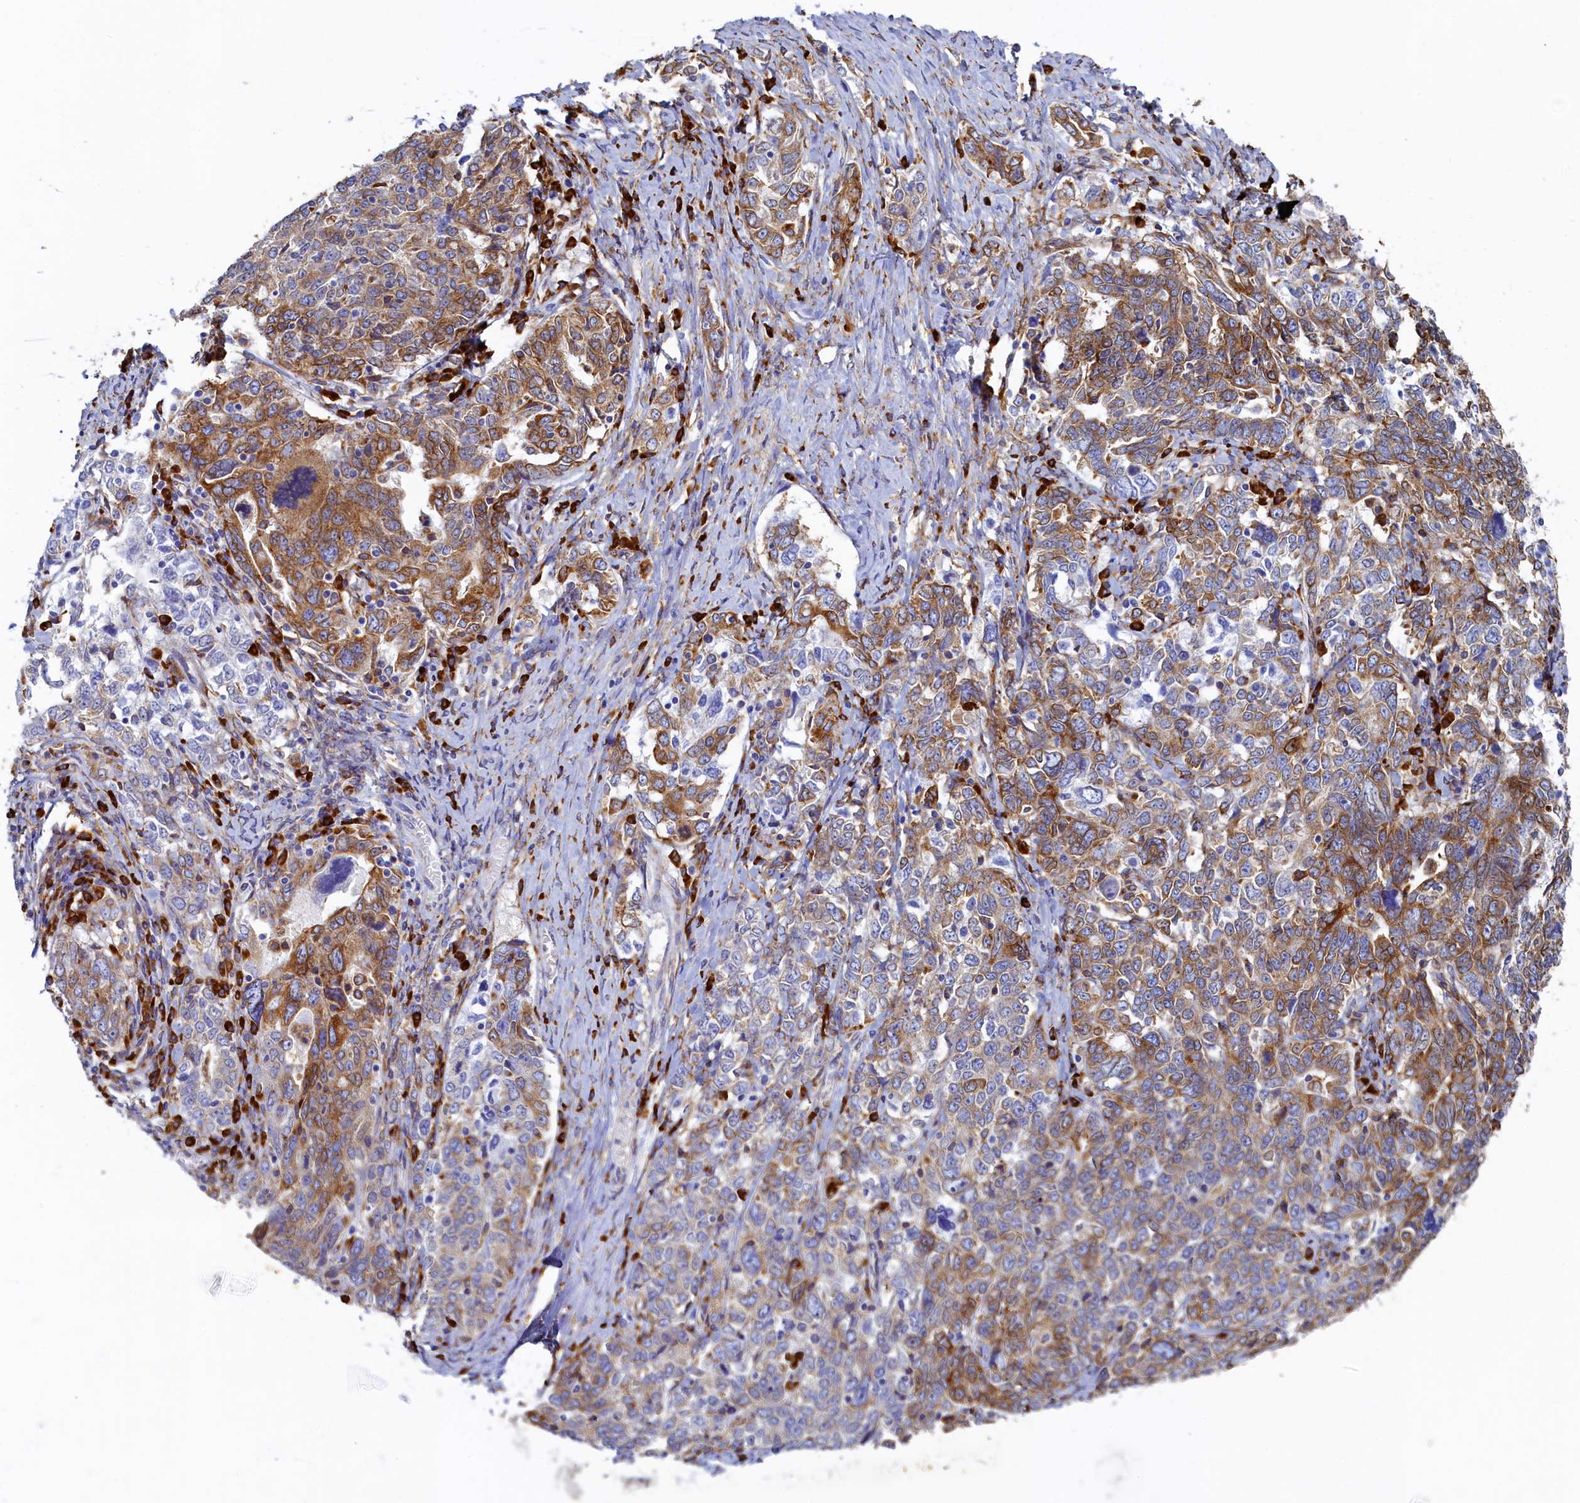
{"staining": {"intensity": "moderate", "quantity": ">75%", "location": "cytoplasmic/membranous"}, "tissue": "ovarian cancer", "cell_type": "Tumor cells", "image_type": "cancer", "snomed": [{"axis": "morphology", "description": "Carcinoma, endometroid"}, {"axis": "topography", "description": "Ovary"}], "caption": "IHC of human ovarian cancer (endometroid carcinoma) displays medium levels of moderate cytoplasmic/membranous positivity in about >75% of tumor cells.", "gene": "TMEM18", "patient": {"sex": "female", "age": 62}}